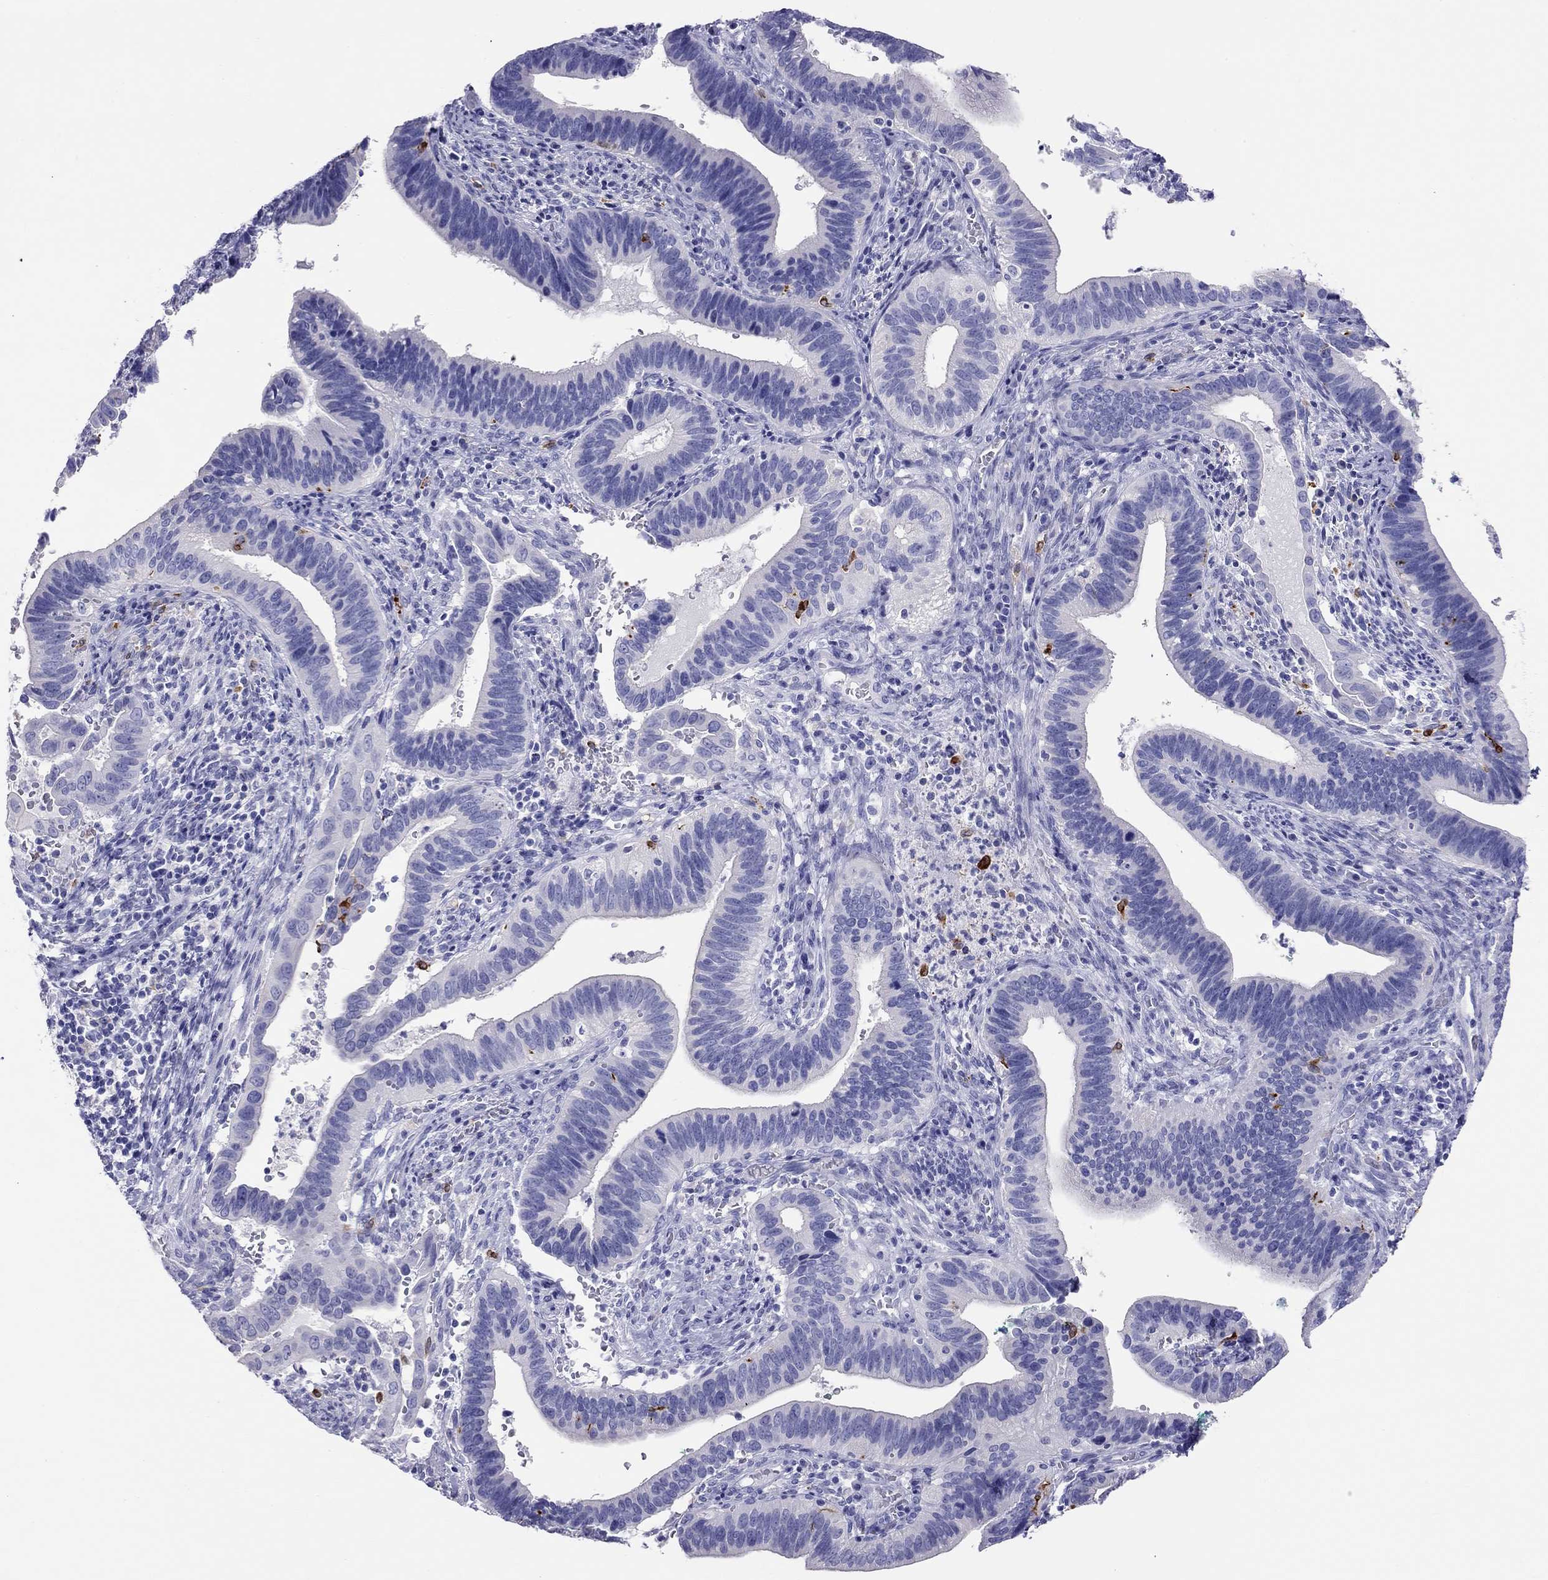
{"staining": {"intensity": "negative", "quantity": "none", "location": "none"}, "tissue": "cervical cancer", "cell_type": "Tumor cells", "image_type": "cancer", "snomed": [{"axis": "morphology", "description": "Adenocarcinoma, NOS"}, {"axis": "topography", "description": "Cervix"}], "caption": "Immunohistochemistry histopathology image of adenocarcinoma (cervical) stained for a protein (brown), which displays no positivity in tumor cells.", "gene": "HLA-DQB2", "patient": {"sex": "female", "age": 42}}